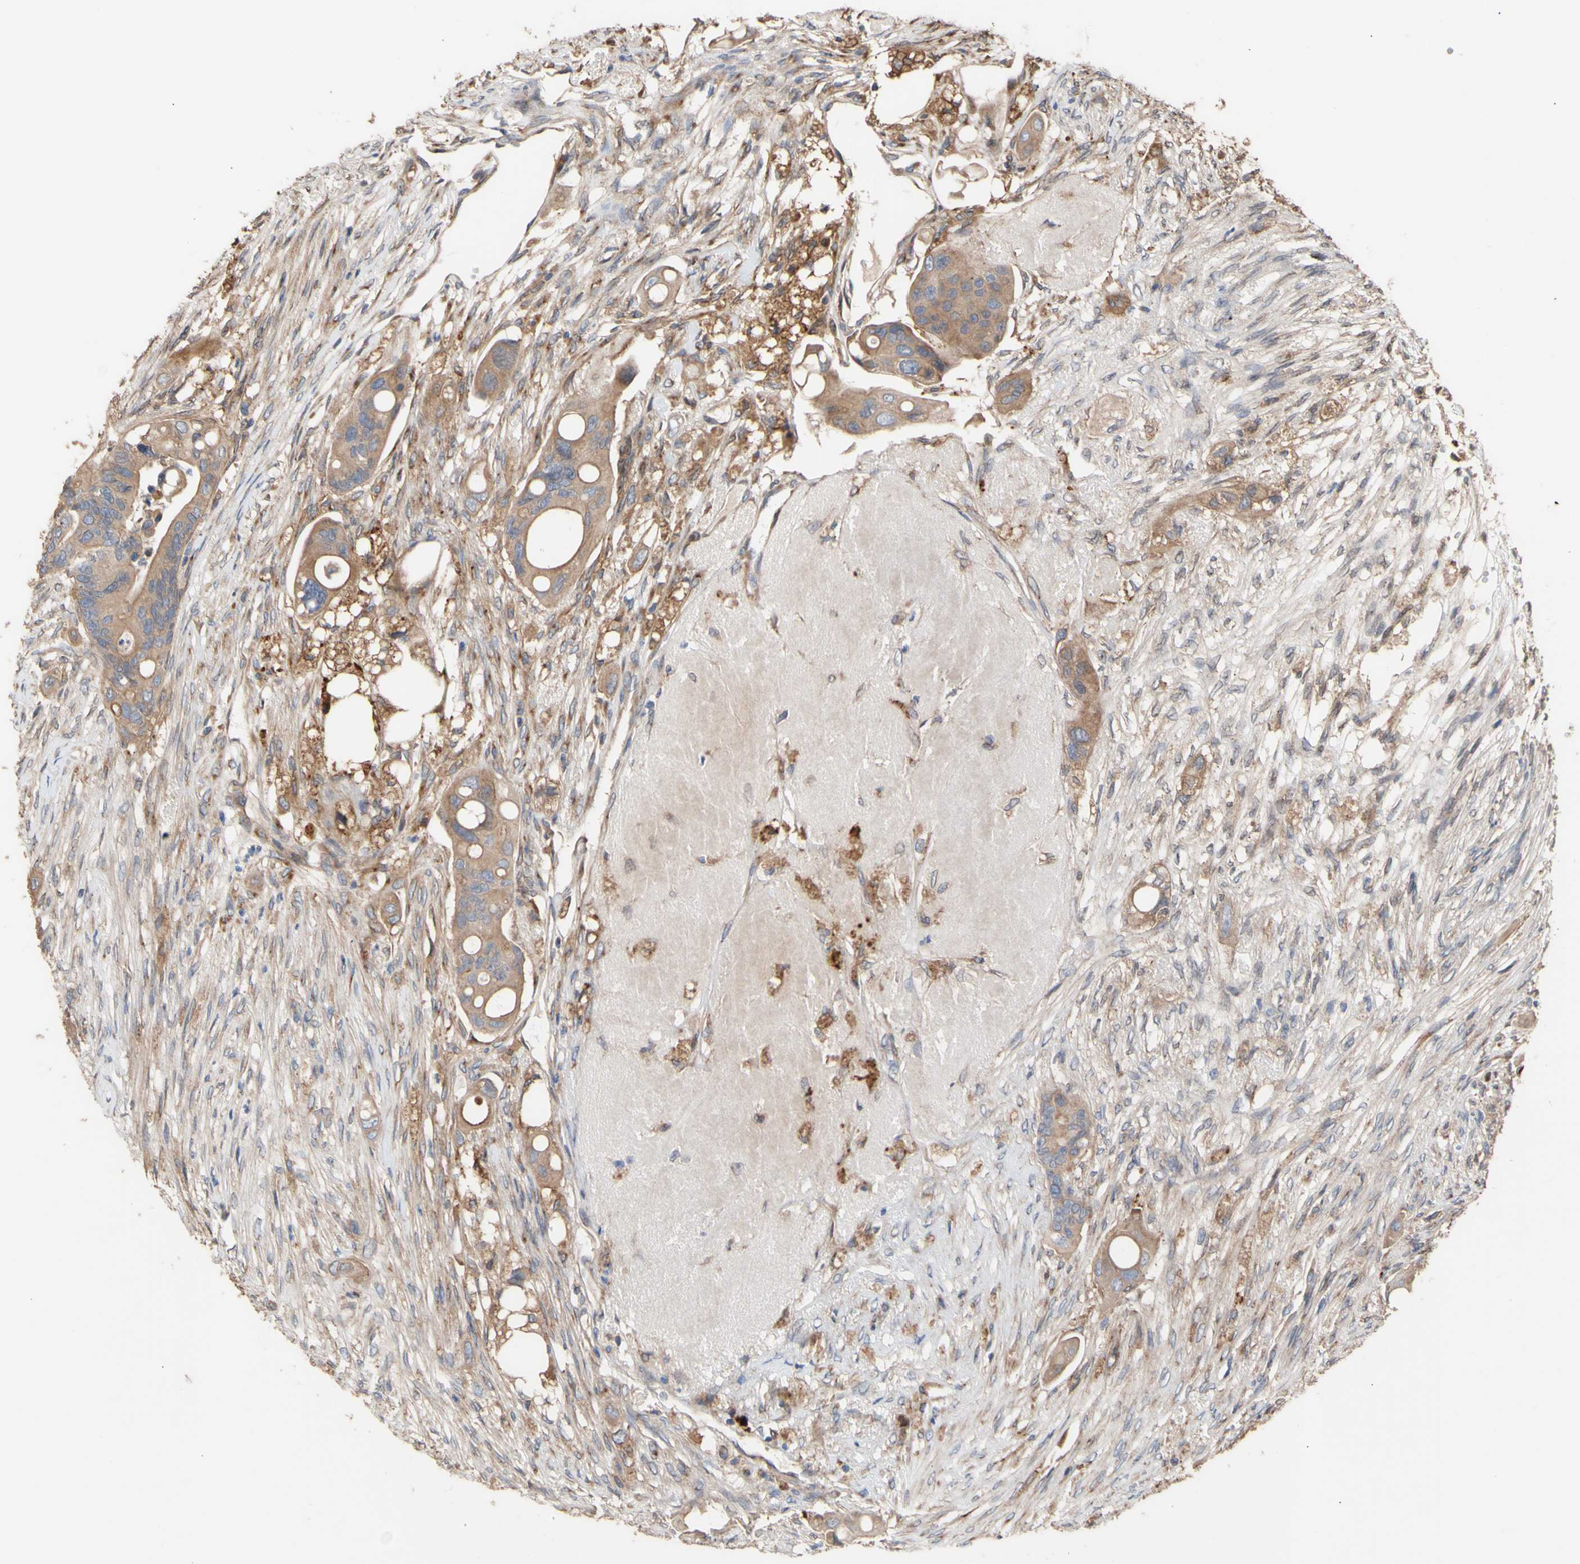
{"staining": {"intensity": "moderate", "quantity": "25%-75%", "location": "cytoplasmic/membranous"}, "tissue": "colorectal cancer", "cell_type": "Tumor cells", "image_type": "cancer", "snomed": [{"axis": "morphology", "description": "Adenocarcinoma, NOS"}, {"axis": "topography", "description": "Colon"}], "caption": "A brown stain highlights moderate cytoplasmic/membranous staining of a protein in colorectal cancer tumor cells.", "gene": "NECTIN3", "patient": {"sex": "female", "age": 57}}